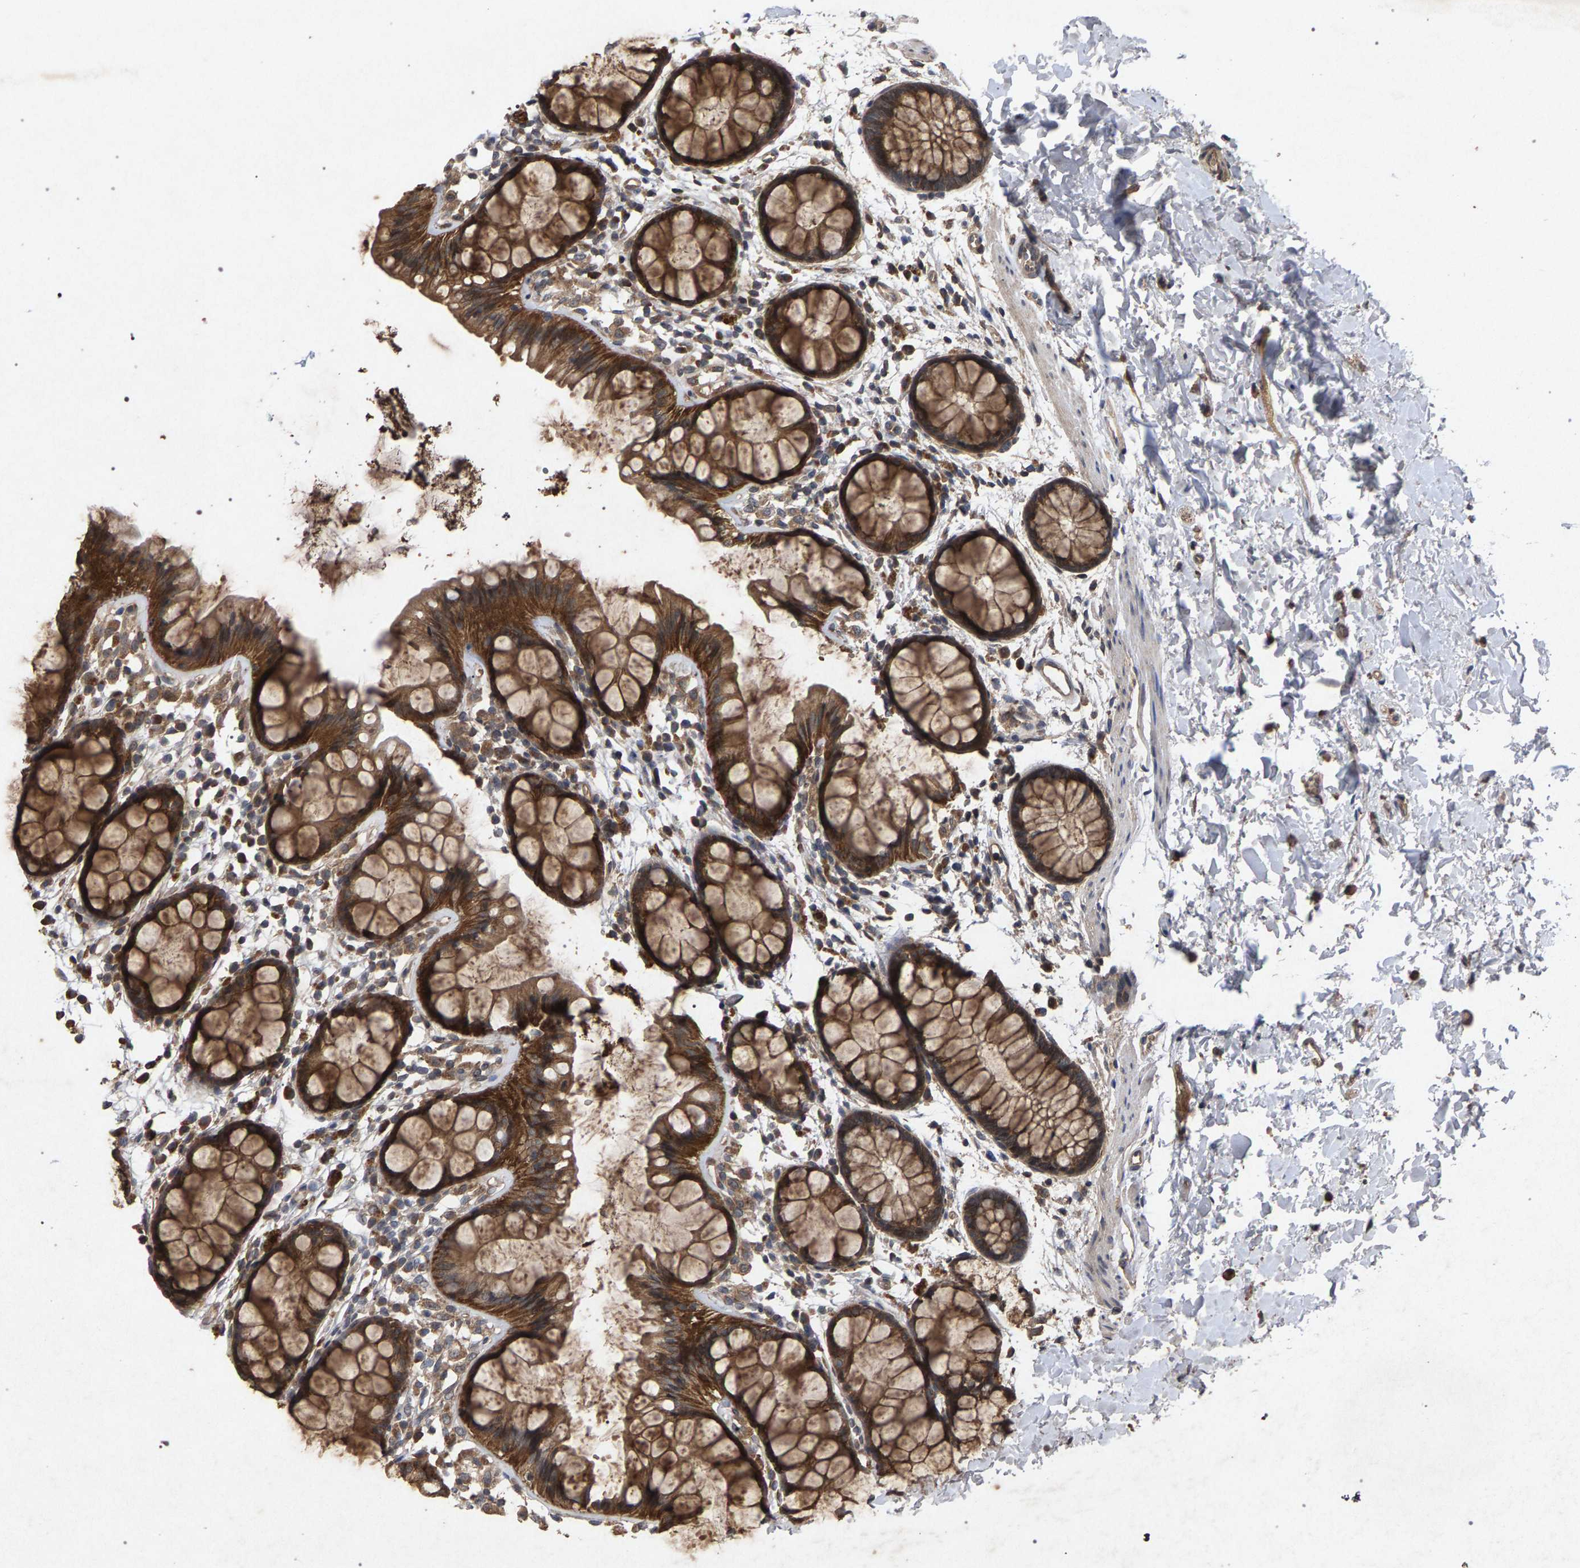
{"staining": {"intensity": "strong", "quantity": ">75%", "location": "cytoplasmic/membranous"}, "tissue": "rectum", "cell_type": "Glandular cells", "image_type": "normal", "snomed": [{"axis": "morphology", "description": "Normal tissue, NOS"}, {"axis": "topography", "description": "Rectum"}], "caption": "DAB immunohistochemical staining of benign human rectum exhibits strong cytoplasmic/membranous protein positivity in about >75% of glandular cells.", "gene": "SLC4A4", "patient": {"sex": "female", "age": 66}}